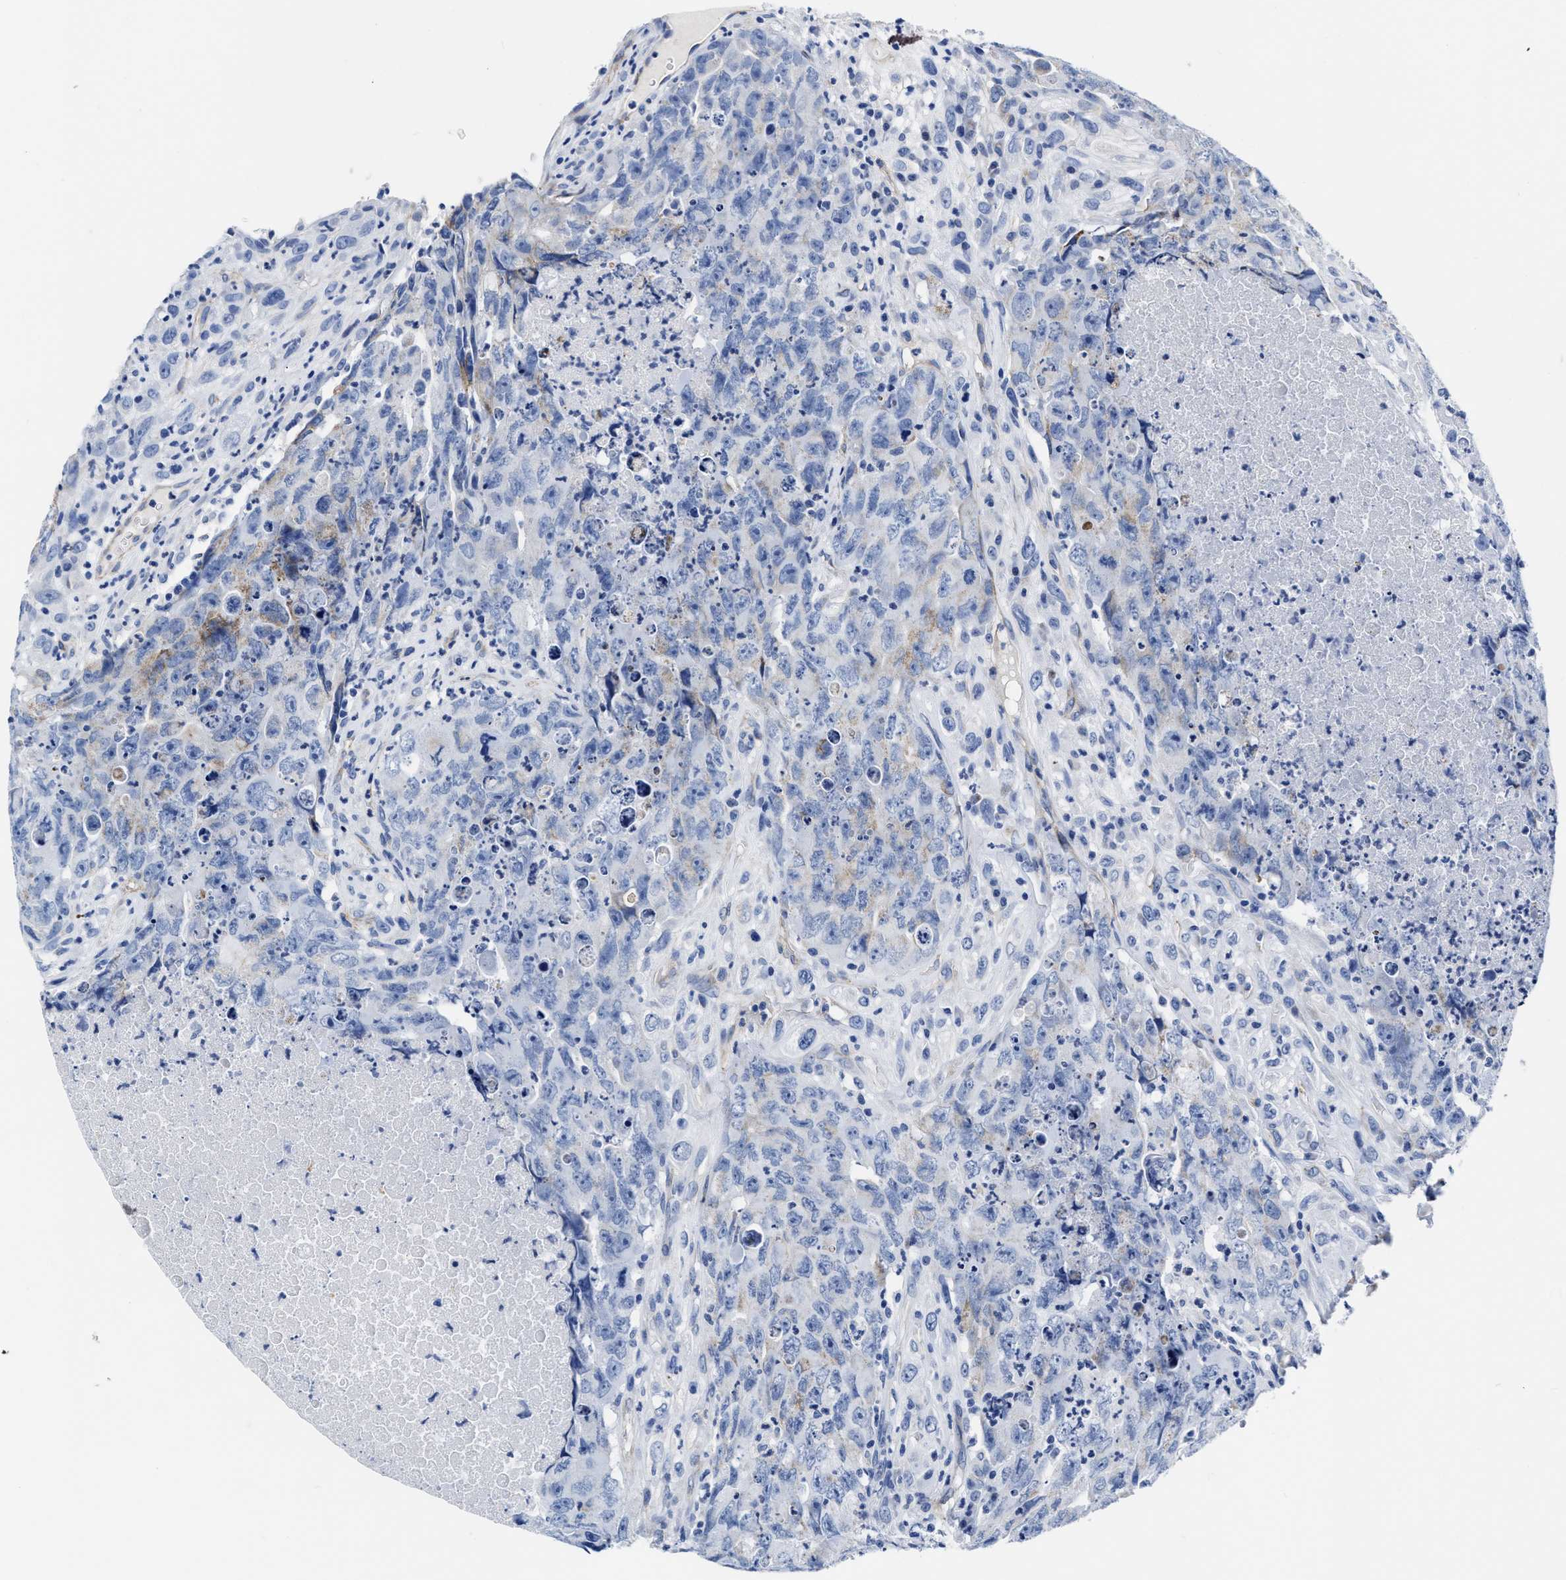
{"staining": {"intensity": "negative", "quantity": "none", "location": "none"}, "tissue": "testis cancer", "cell_type": "Tumor cells", "image_type": "cancer", "snomed": [{"axis": "morphology", "description": "Carcinoma, Embryonal, NOS"}, {"axis": "topography", "description": "Testis"}], "caption": "The histopathology image displays no significant positivity in tumor cells of testis cancer (embryonal carcinoma). (DAB (3,3'-diaminobenzidine) immunohistochemistry with hematoxylin counter stain).", "gene": "KCNMB3", "patient": {"sex": "male", "age": 32}}